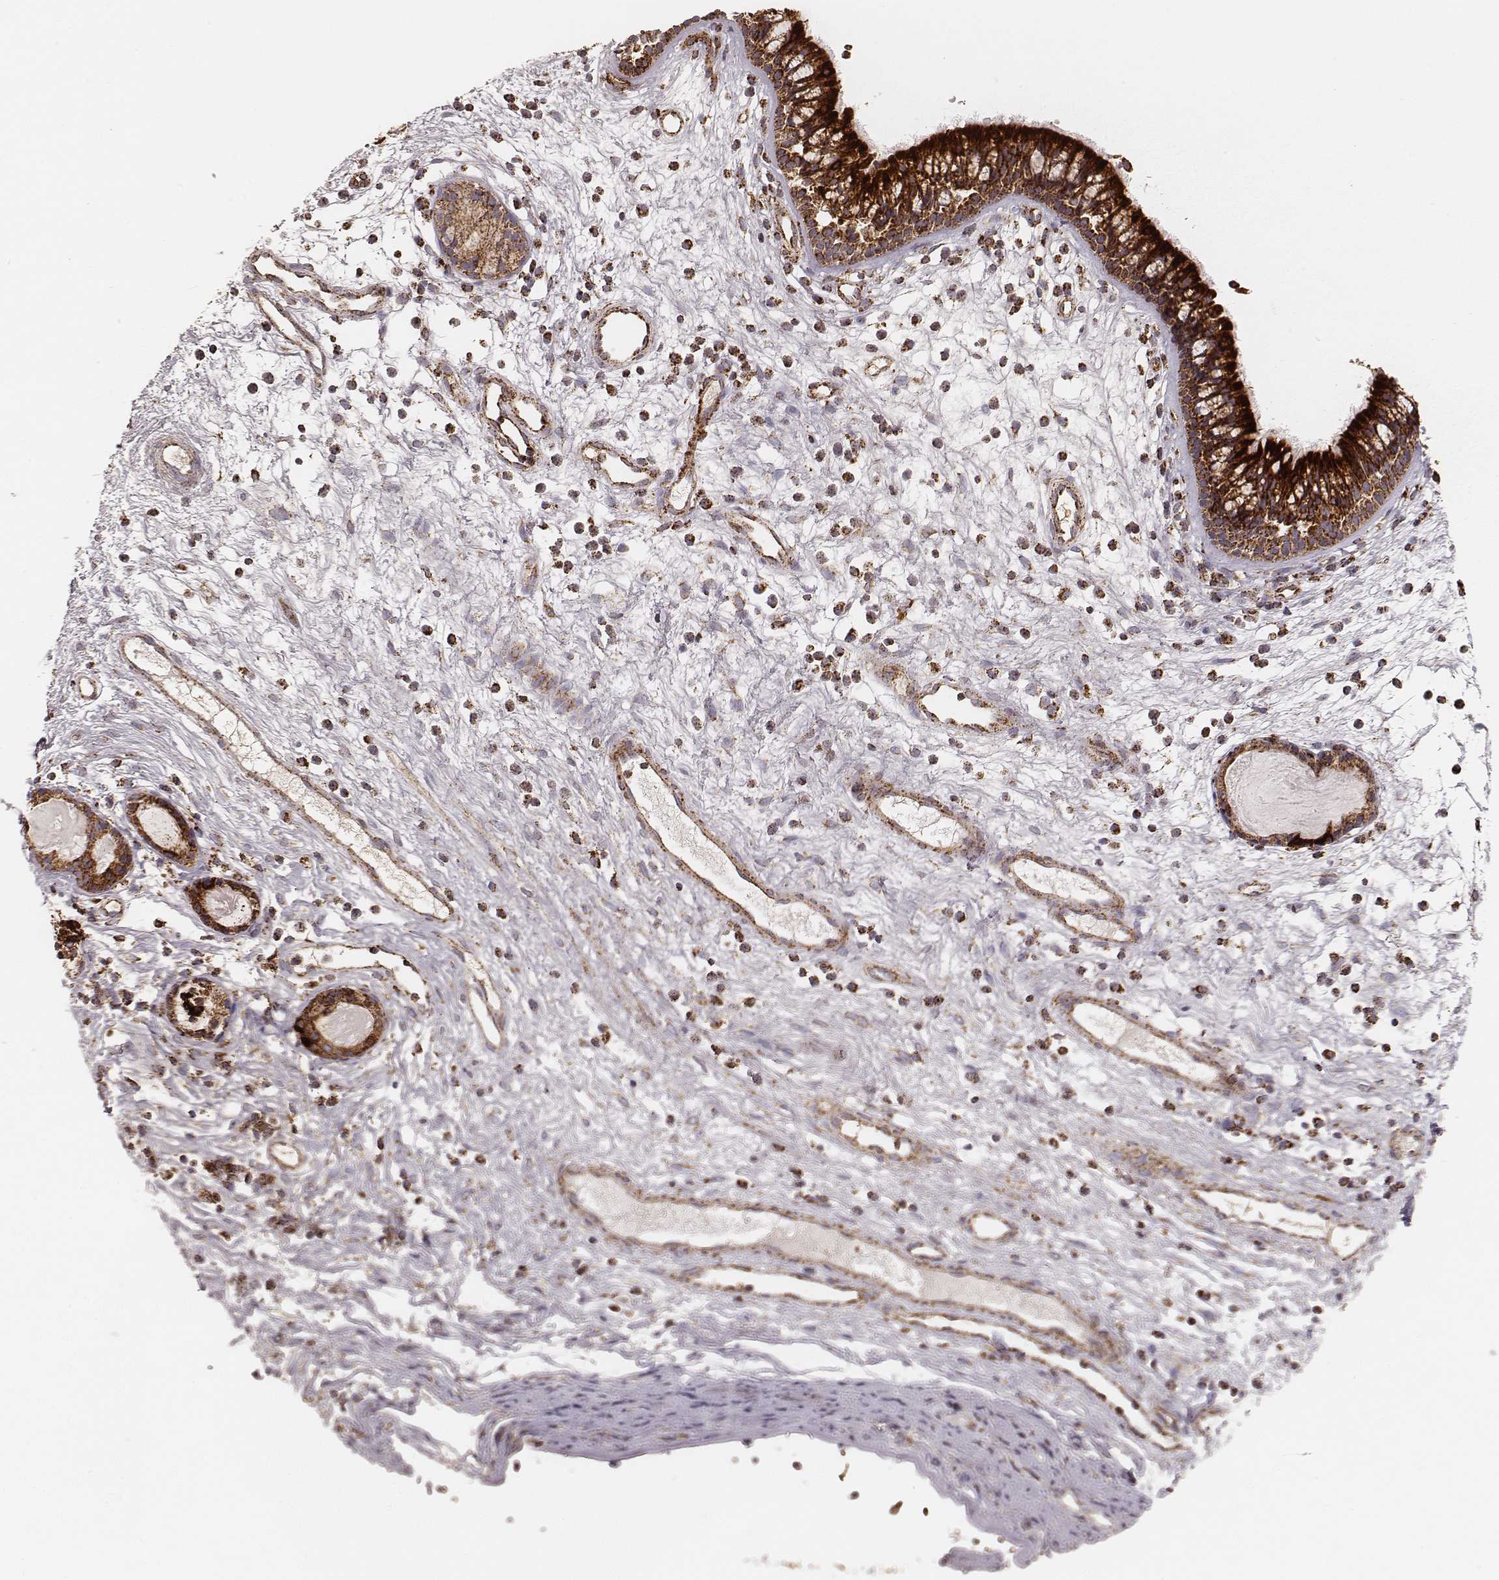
{"staining": {"intensity": "strong", "quantity": ">75%", "location": "cytoplasmic/membranous"}, "tissue": "nasopharynx", "cell_type": "Respiratory epithelial cells", "image_type": "normal", "snomed": [{"axis": "morphology", "description": "Normal tissue, NOS"}, {"axis": "topography", "description": "Nasopharynx"}], "caption": "Immunohistochemical staining of unremarkable human nasopharynx reveals high levels of strong cytoplasmic/membranous staining in approximately >75% of respiratory epithelial cells.", "gene": "CS", "patient": {"sex": "male", "age": 77}}